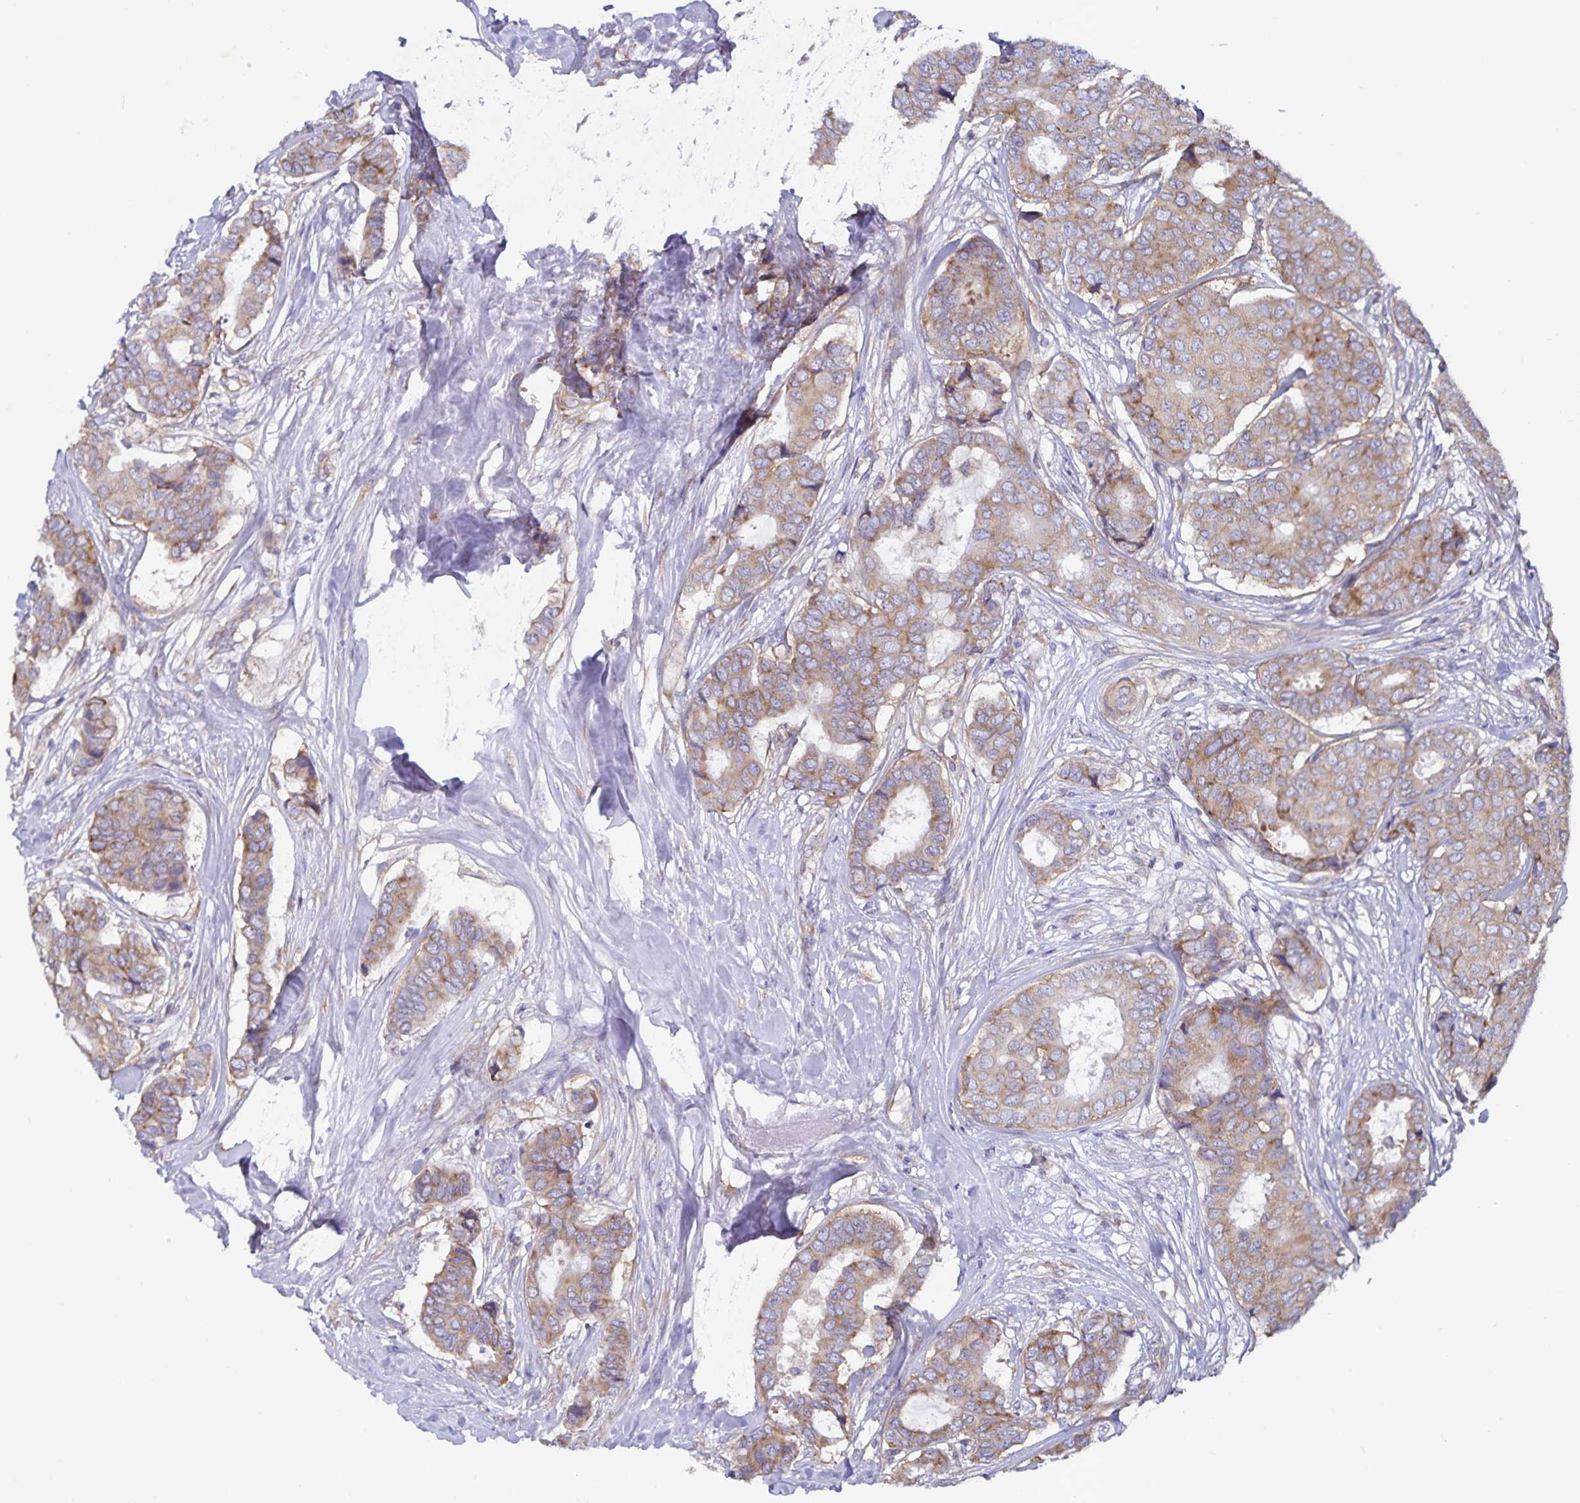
{"staining": {"intensity": "moderate", "quantity": ">75%", "location": "cytoplasmic/membranous"}, "tissue": "breast cancer", "cell_type": "Tumor cells", "image_type": "cancer", "snomed": [{"axis": "morphology", "description": "Duct carcinoma"}, {"axis": "topography", "description": "Breast"}], "caption": "The immunohistochemical stain labels moderate cytoplasmic/membranous staining in tumor cells of breast cancer (invasive ductal carcinoma) tissue.", "gene": "FAM120A", "patient": {"sex": "female", "age": 75}}